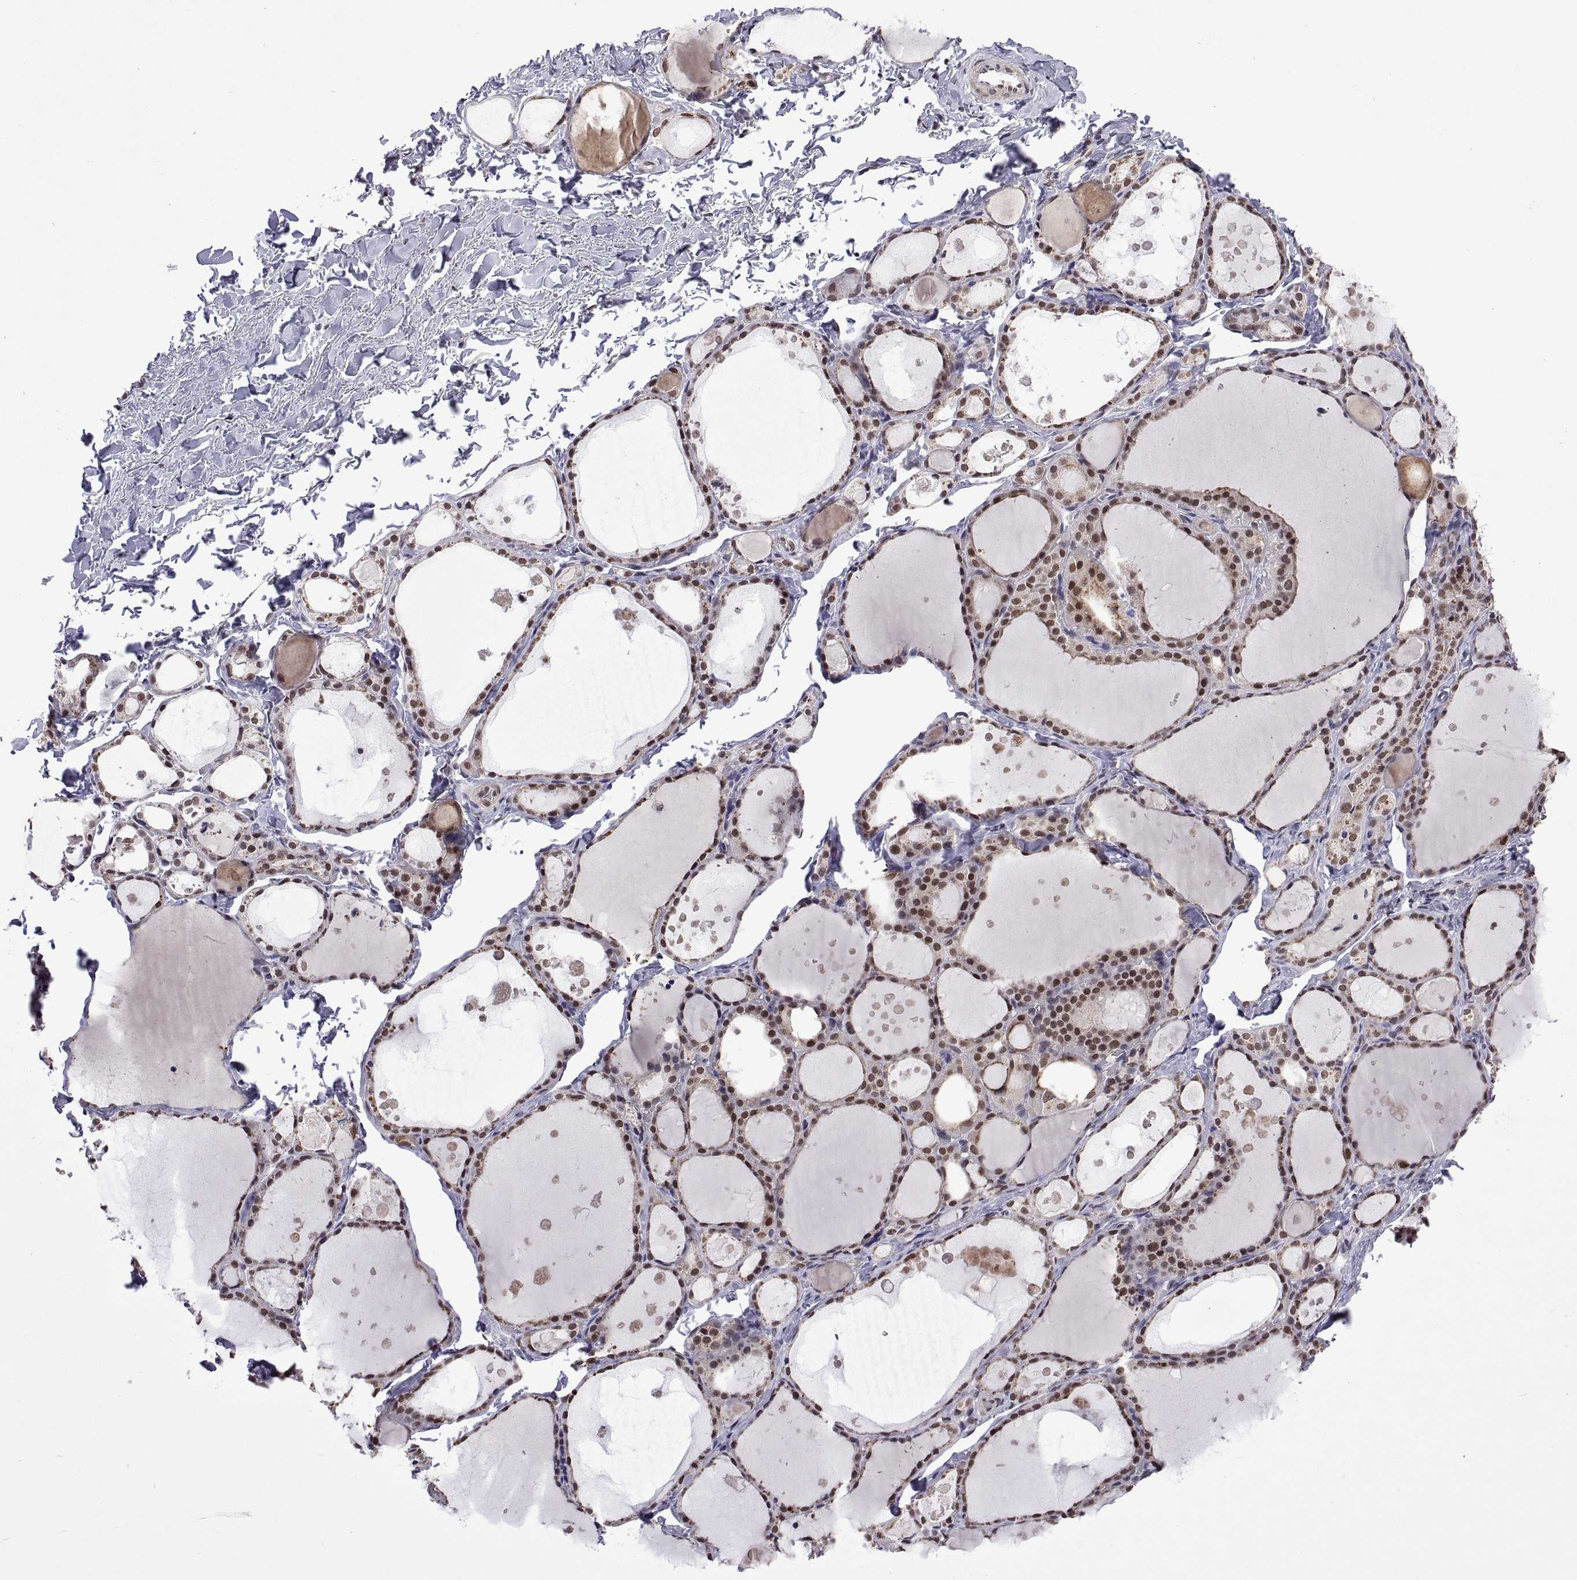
{"staining": {"intensity": "moderate", "quantity": ">75%", "location": "nuclear"}, "tissue": "thyroid gland", "cell_type": "Glandular cells", "image_type": "normal", "snomed": [{"axis": "morphology", "description": "Normal tissue, NOS"}, {"axis": "topography", "description": "Thyroid gland"}], "caption": "This photomicrograph reveals IHC staining of unremarkable human thyroid gland, with medium moderate nuclear positivity in approximately >75% of glandular cells.", "gene": "NR4A1", "patient": {"sex": "male", "age": 68}}